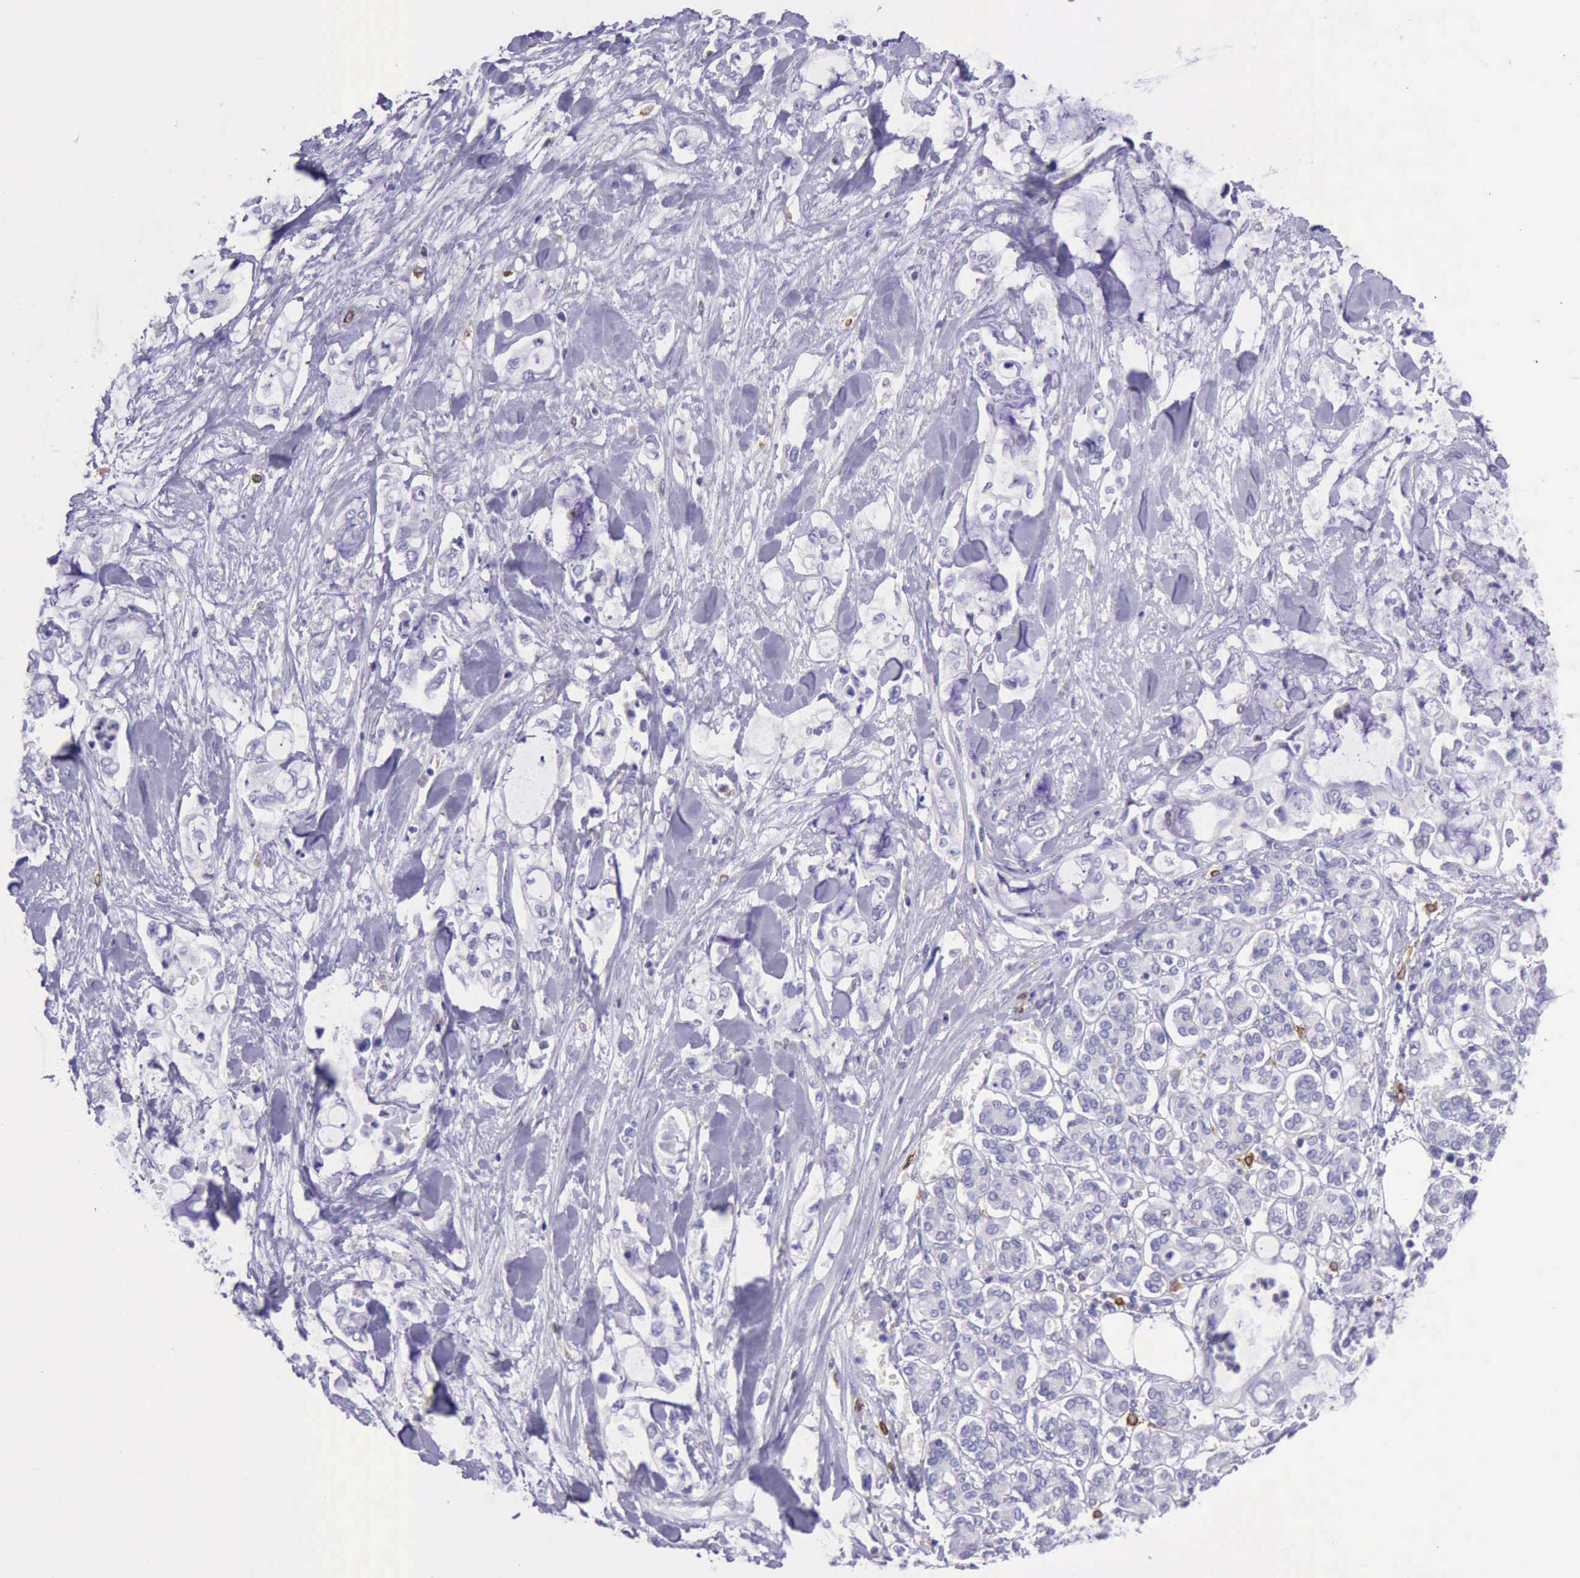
{"staining": {"intensity": "negative", "quantity": "none", "location": "none"}, "tissue": "pancreatic cancer", "cell_type": "Tumor cells", "image_type": "cancer", "snomed": [{"axis": "morphology", "description": "Adenocarcinoma, NOS"}, {"axis": "topography", "description": "Pancreas"}], "caption": "Human adenocarcinoma (pancreatic) stained for a protein using immunohistochemistry (IHC) demonstrates no positivity in tumor cells.", "gene": "BTK", "patient": {"sex": "female", "age": 70}}